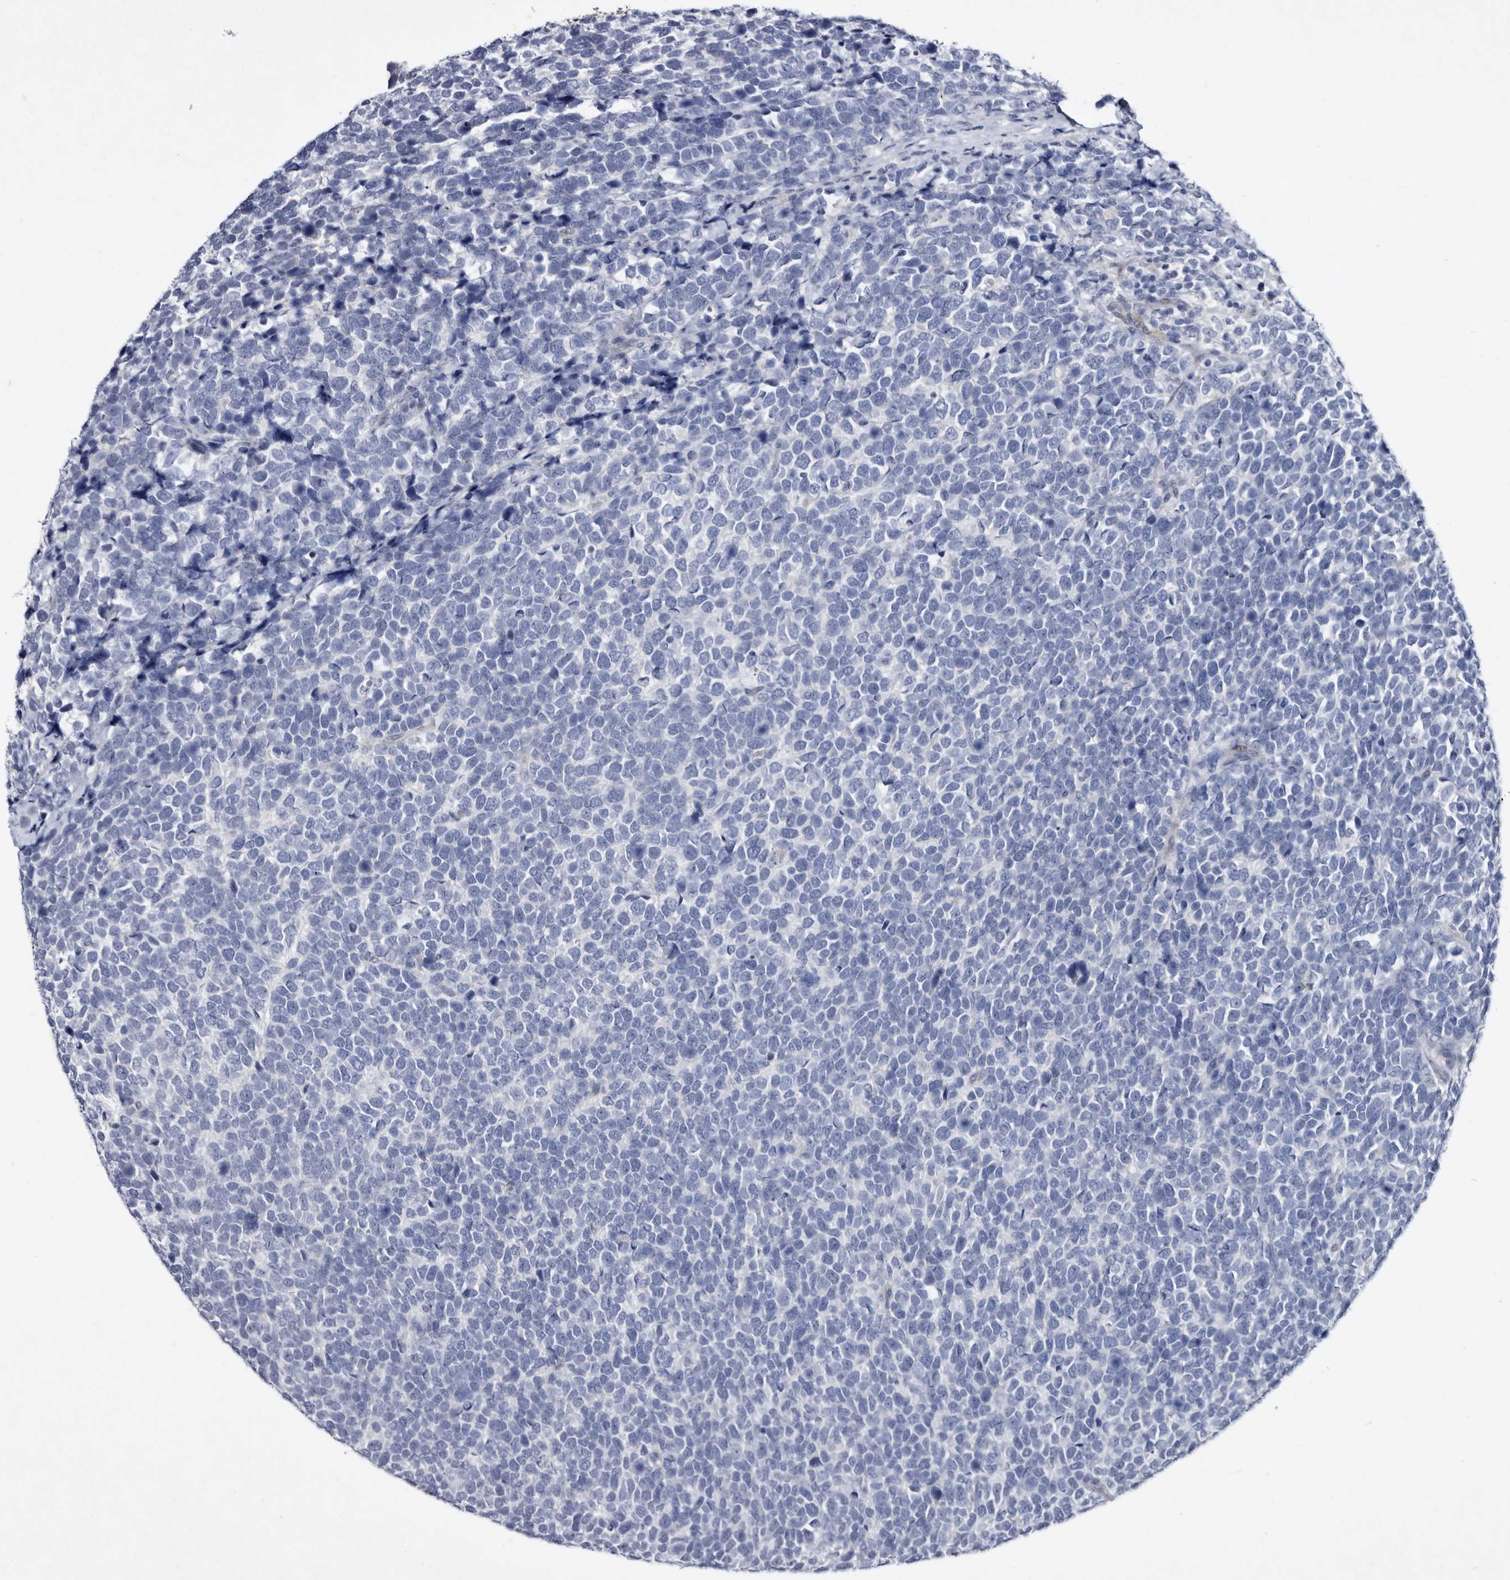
{"staining": {"intensity": "negative", "quantity": "none", "location": "none"}, "tissue": "urothelial cancer", "cell_type": "Tumor cells", "image_type": "cancer", "snomed": [{"axis": "morphology", "description": "Urothelial carcinoma, High grade"}, {"axis": "topography", "description": "Urinary bladder"}], "caption": "A micrograph of urothelial cancer stained for a protein shows no brown staining in tumor cells.", "gene": "SERPINB8", "patient": {"sex": "female", "age": 82}}